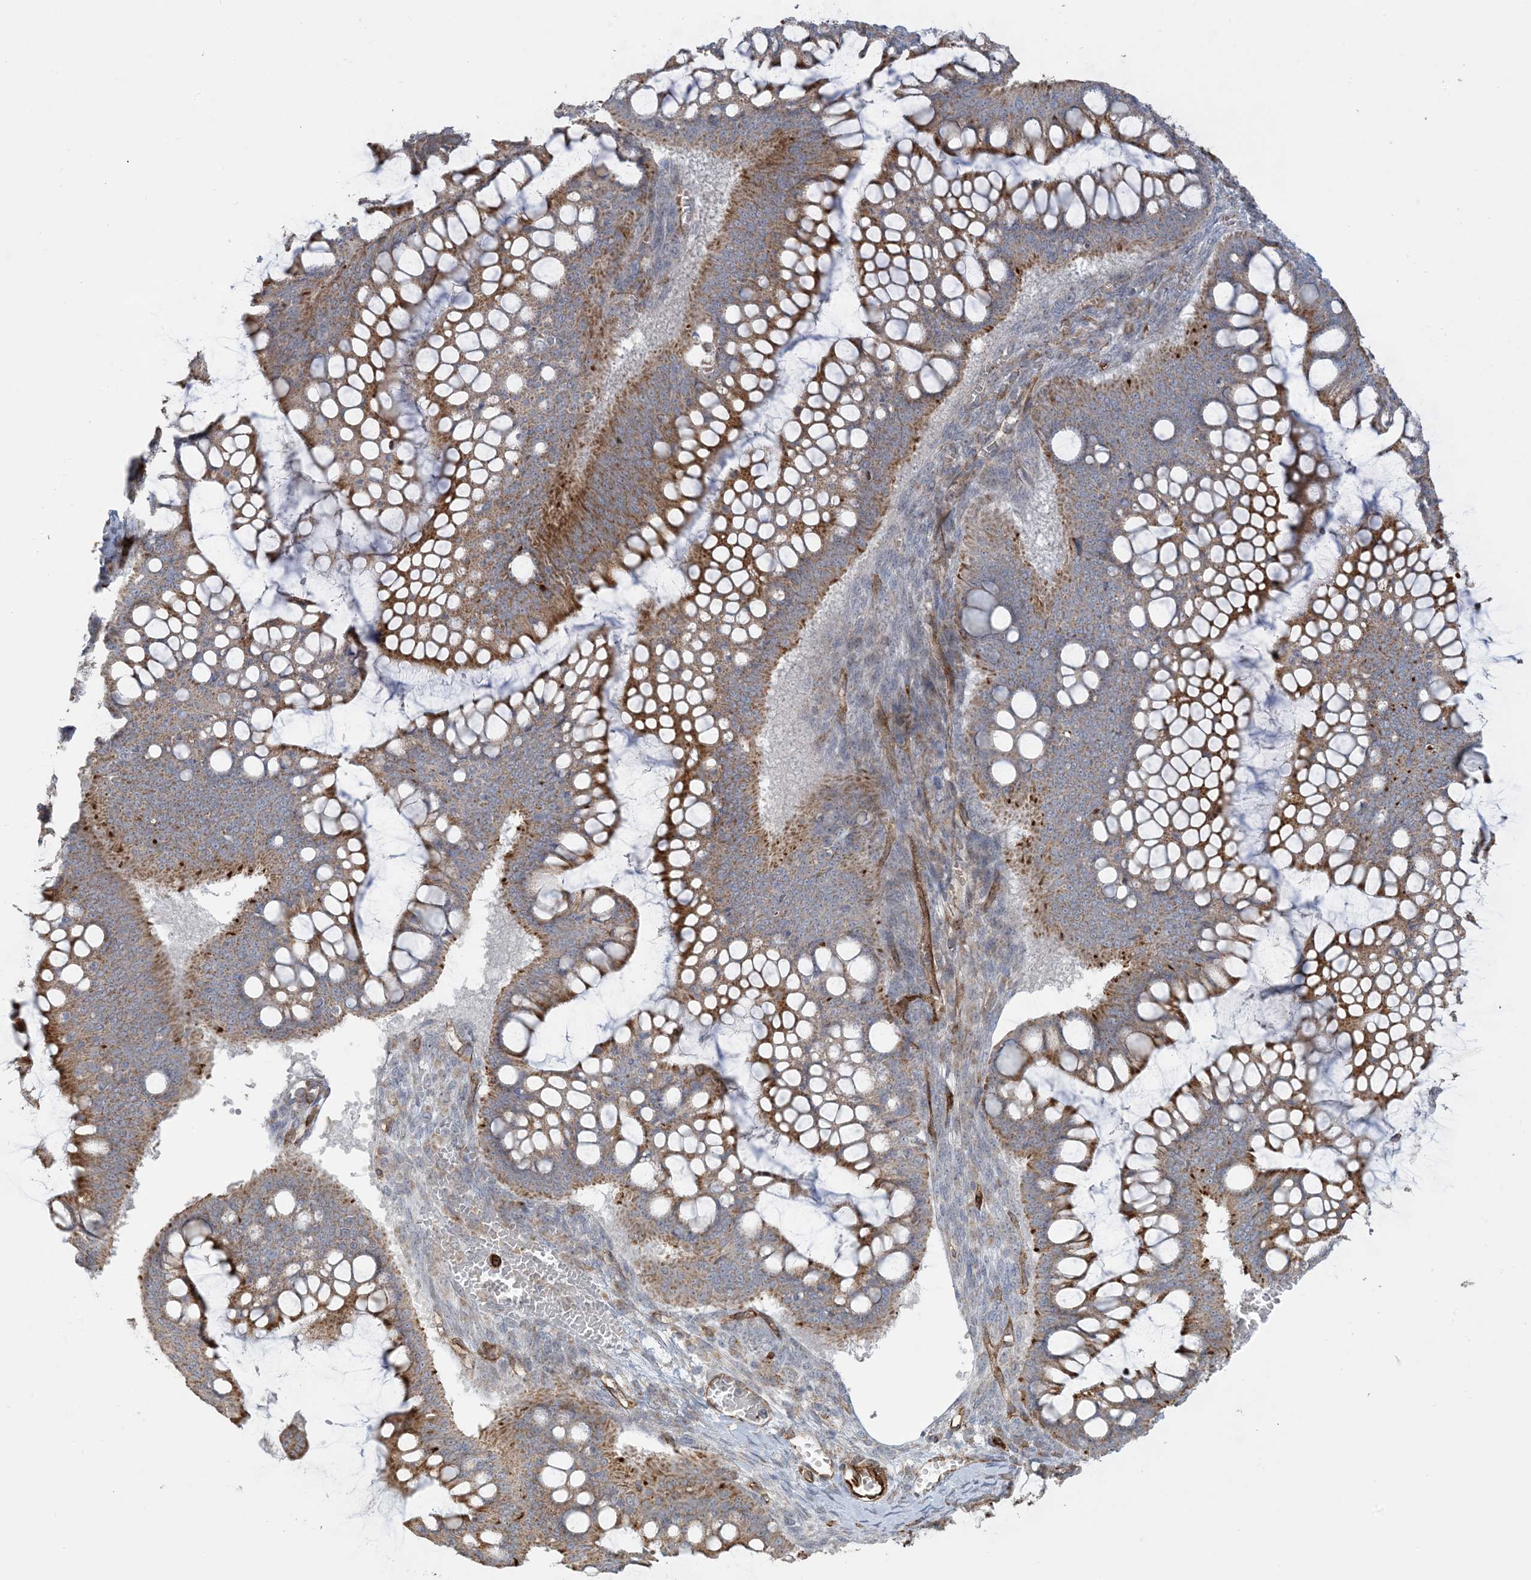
{"staining": {"intensity": "moderate", "quantity": ">75%", "location": "cytoplasmic/membranous"}, "tissue": "ovarian cancer", "cell_type": "Tumor cells", "image_type": "cancer", "snomed": [{"axis": "morphology", "description": "Cystadenocarcinoma, mucinous, NOS"}, {"axis": "topography", "description": "Ovary"}], "caption": "There is medium levels of moderate cytoplasmic/membranous staining in tumor cells of ovarian cancer, as demonstrated by immunohistochemical staining (brown color).", "gene": "AGA", "patient": {"sex": "female", "age": 73}}